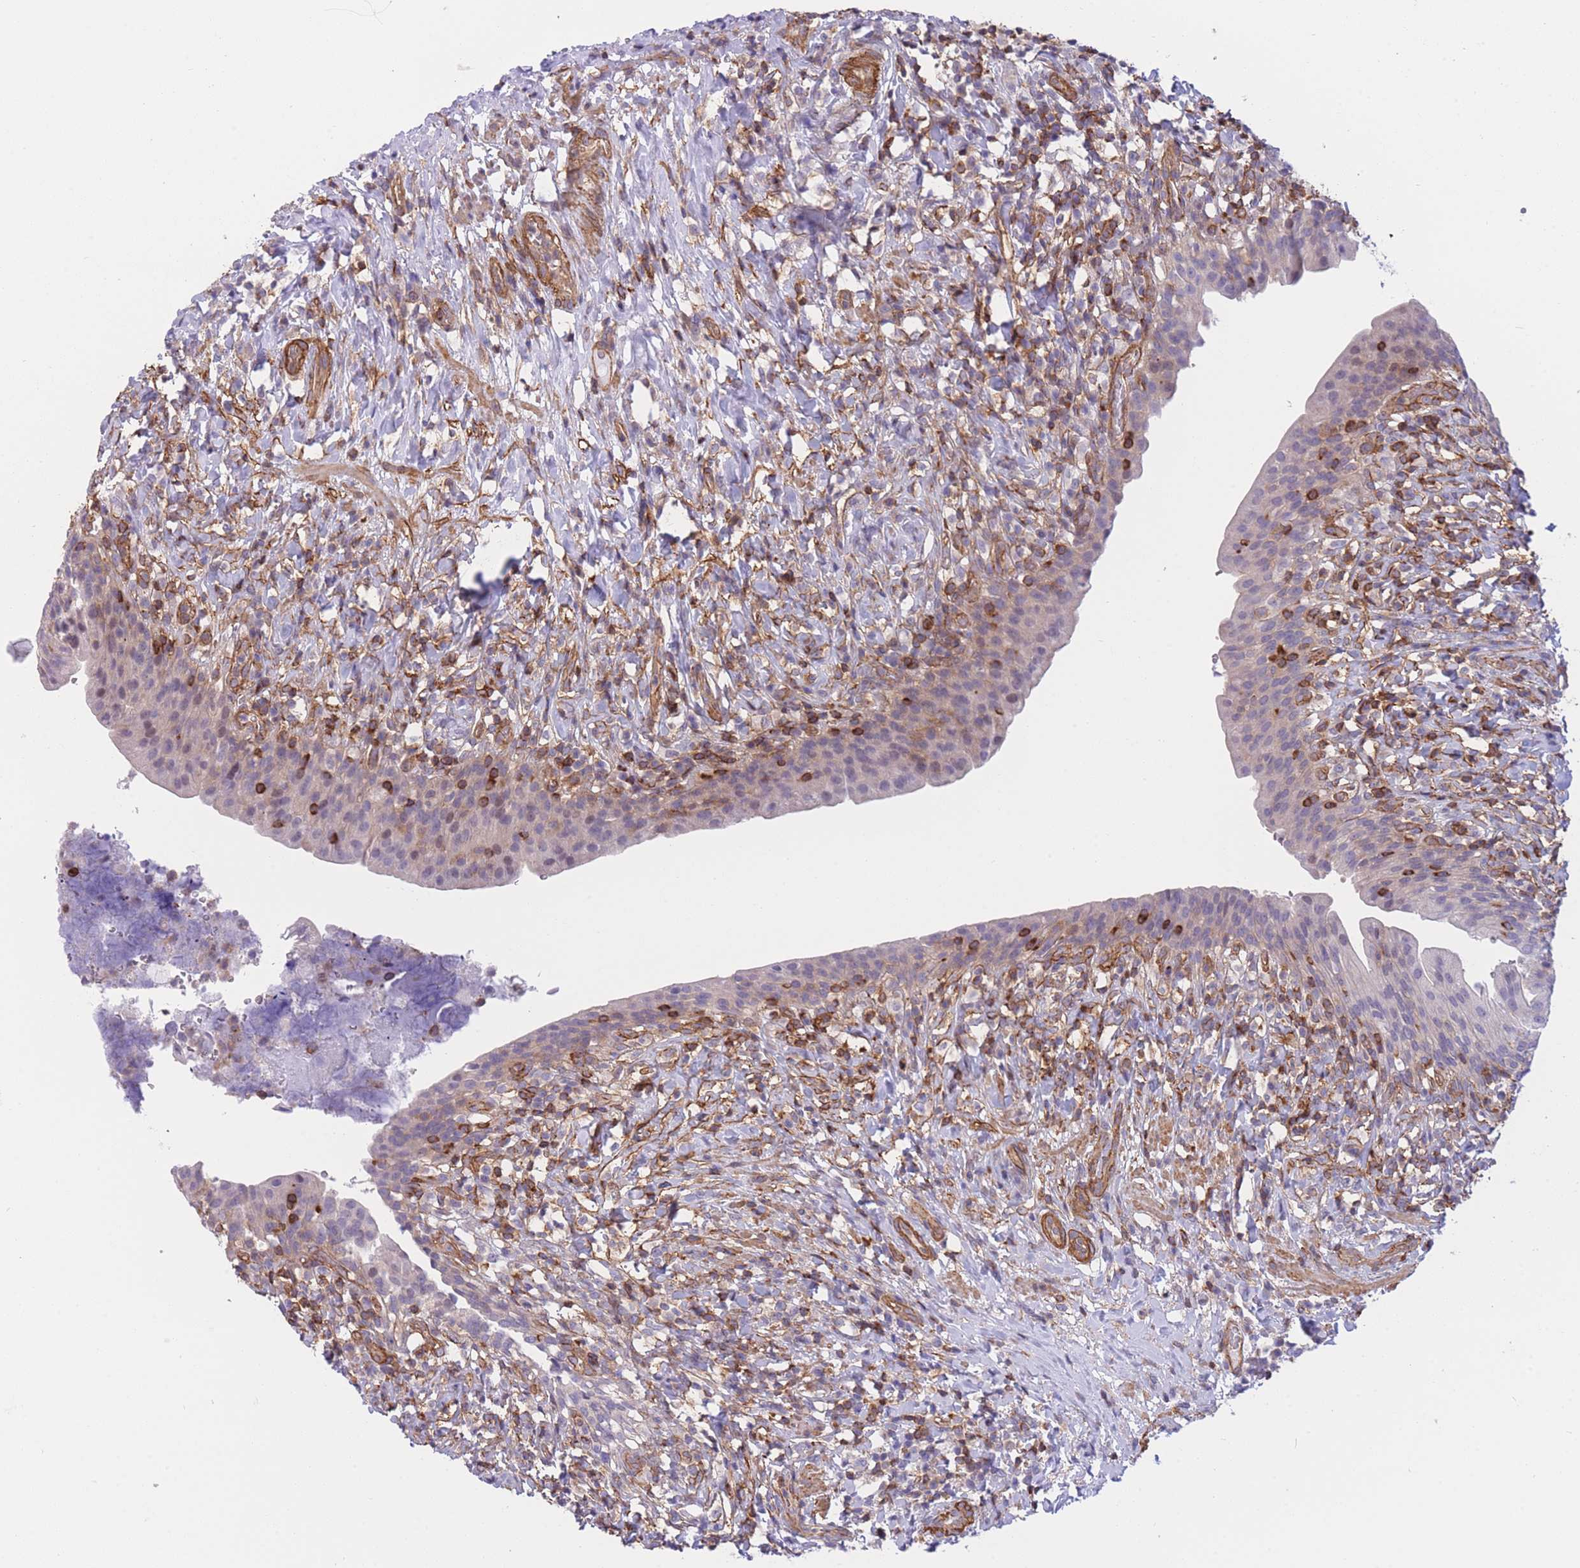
{"staining": {"intensity": "weak", "quantity": "<25%", "location": "cytoplasmic/membranous"}, "tissue": "urinary bladder", "cell_type": "Urothelial cells", "image_type": "normal", "snomed": [{"axis": "morphology", "description": "Normal tissue, NOS"}, {"axis": "morphology", "description": "Inflammation, NOS"}, {"axis": "topography", "description": "Urinary bladder"}], "caption": "High power microscopy micrograph of an IHC photomicrograph of normal urinary bladder, revealing no significant expression in urothelial cells.", "gene": "CDC25B", "patient": {"sex": "male", "age": 64}}